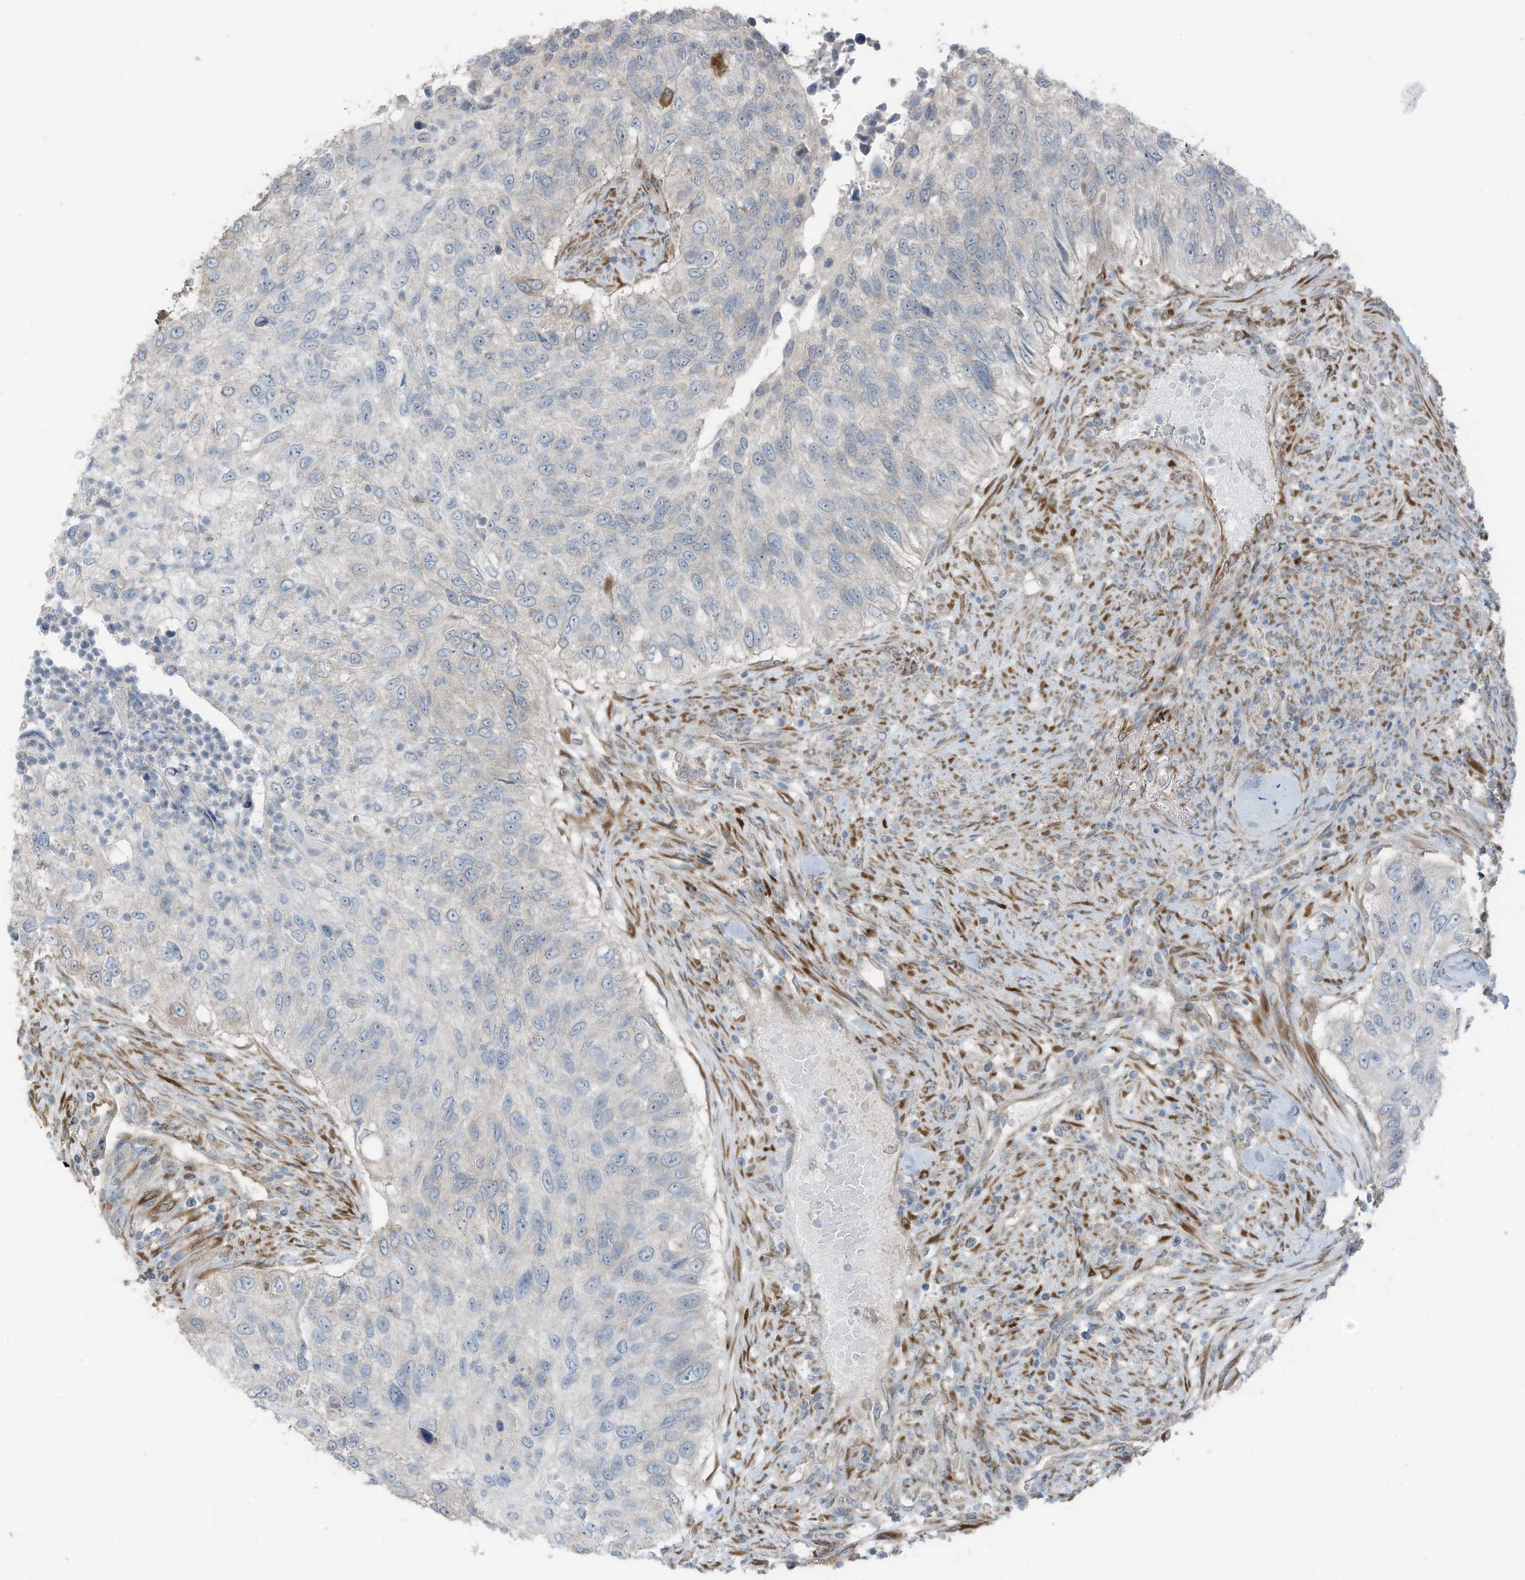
{"staining": {"intensity": "negative", "quantity": "none", "location": "none"}, "tissue": "urothelial cancer", "cell_type": "Tumor cells", "image_type": "cancer", "snomed": [{"axis": "morphology", "description": "Urothelial carcinoma, High grade"}, {"axis": "topography", "description": "Urinary bladder"}], "caption": "Tumor cells show no significant expression in high-grade urothelial carcinoma.", "gene": "ARHGEF33", "patient": {"sex": "female", "age": 60}}